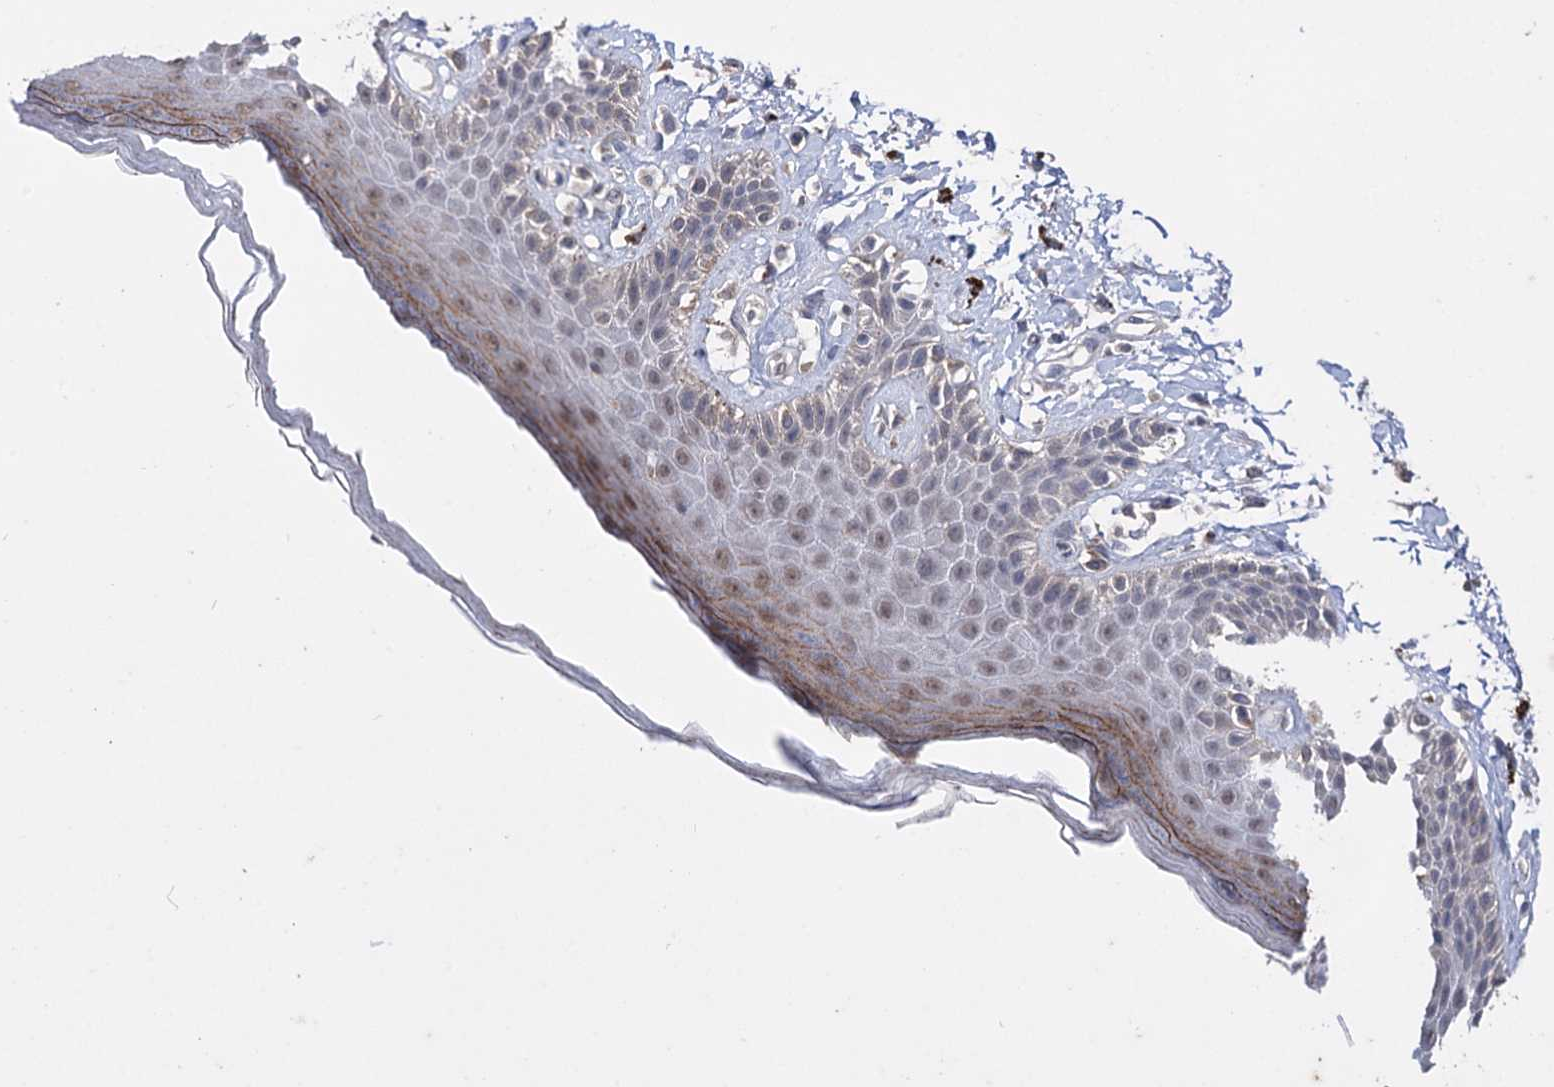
{"staining": {"intensity": "moderate", "quantity": "25%-75%", "location": "nuclear"}, "tissue": "skin", "cell_type": "Epidermal cells", "image_type": "normal", "snomed": [{"axis": "morphology", "description": "Normal tissue, NOS"}, {"axis": "topography", "description": "Anal"}], "caption": "Immunohistochemical staining of unremarkable skin displays moderate nuclear protein expression in approximately 25%-75% of epidermal cells. Nuclei are stained in blue.", "gene": "CLPB", "patient": {"sex": "female", "age": 78}}